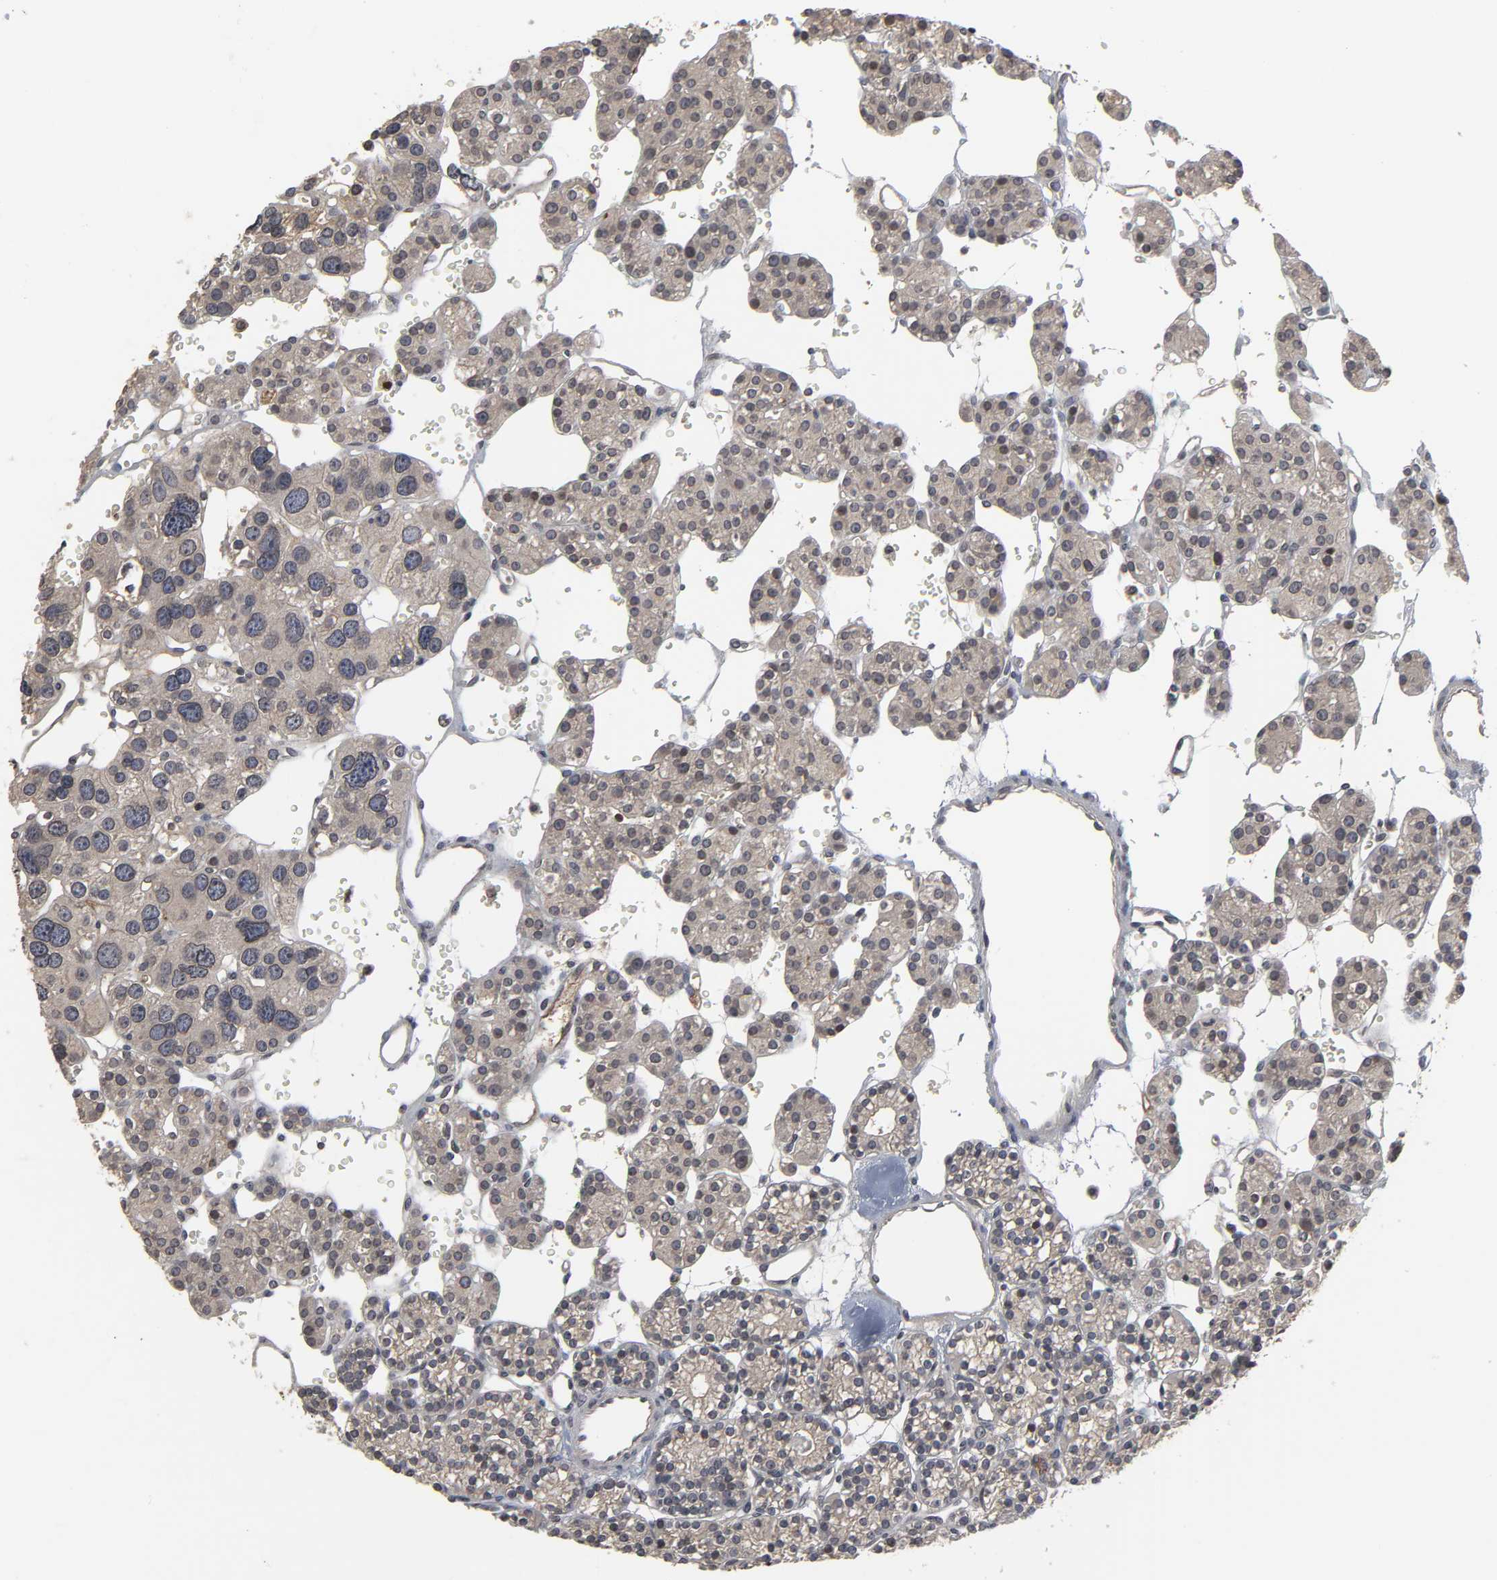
{"staining": {"intensity": "weak", "quantity": "25%-75%", "location": "cytoplasmic/membranous,nuclear"}, "tissue": "parathyroid gland", "cell_type": "Glandular cells", "image_type": "normal", "snomed": [{"axis": "morphology", "description": "Normal tissue, NOS"}, {"axis": "topography", "description": "Parathyroid gland"}], "caption": "Immunohistochemical staining of normal human parathyroid gland displays 25%-75% levels of weak cytoplasmic/membranous,nuclear protein expression in approximately 25%-75% of glandular cells.", "gene": "CPN2", "patient": {"sex": "female", "age": 64}}